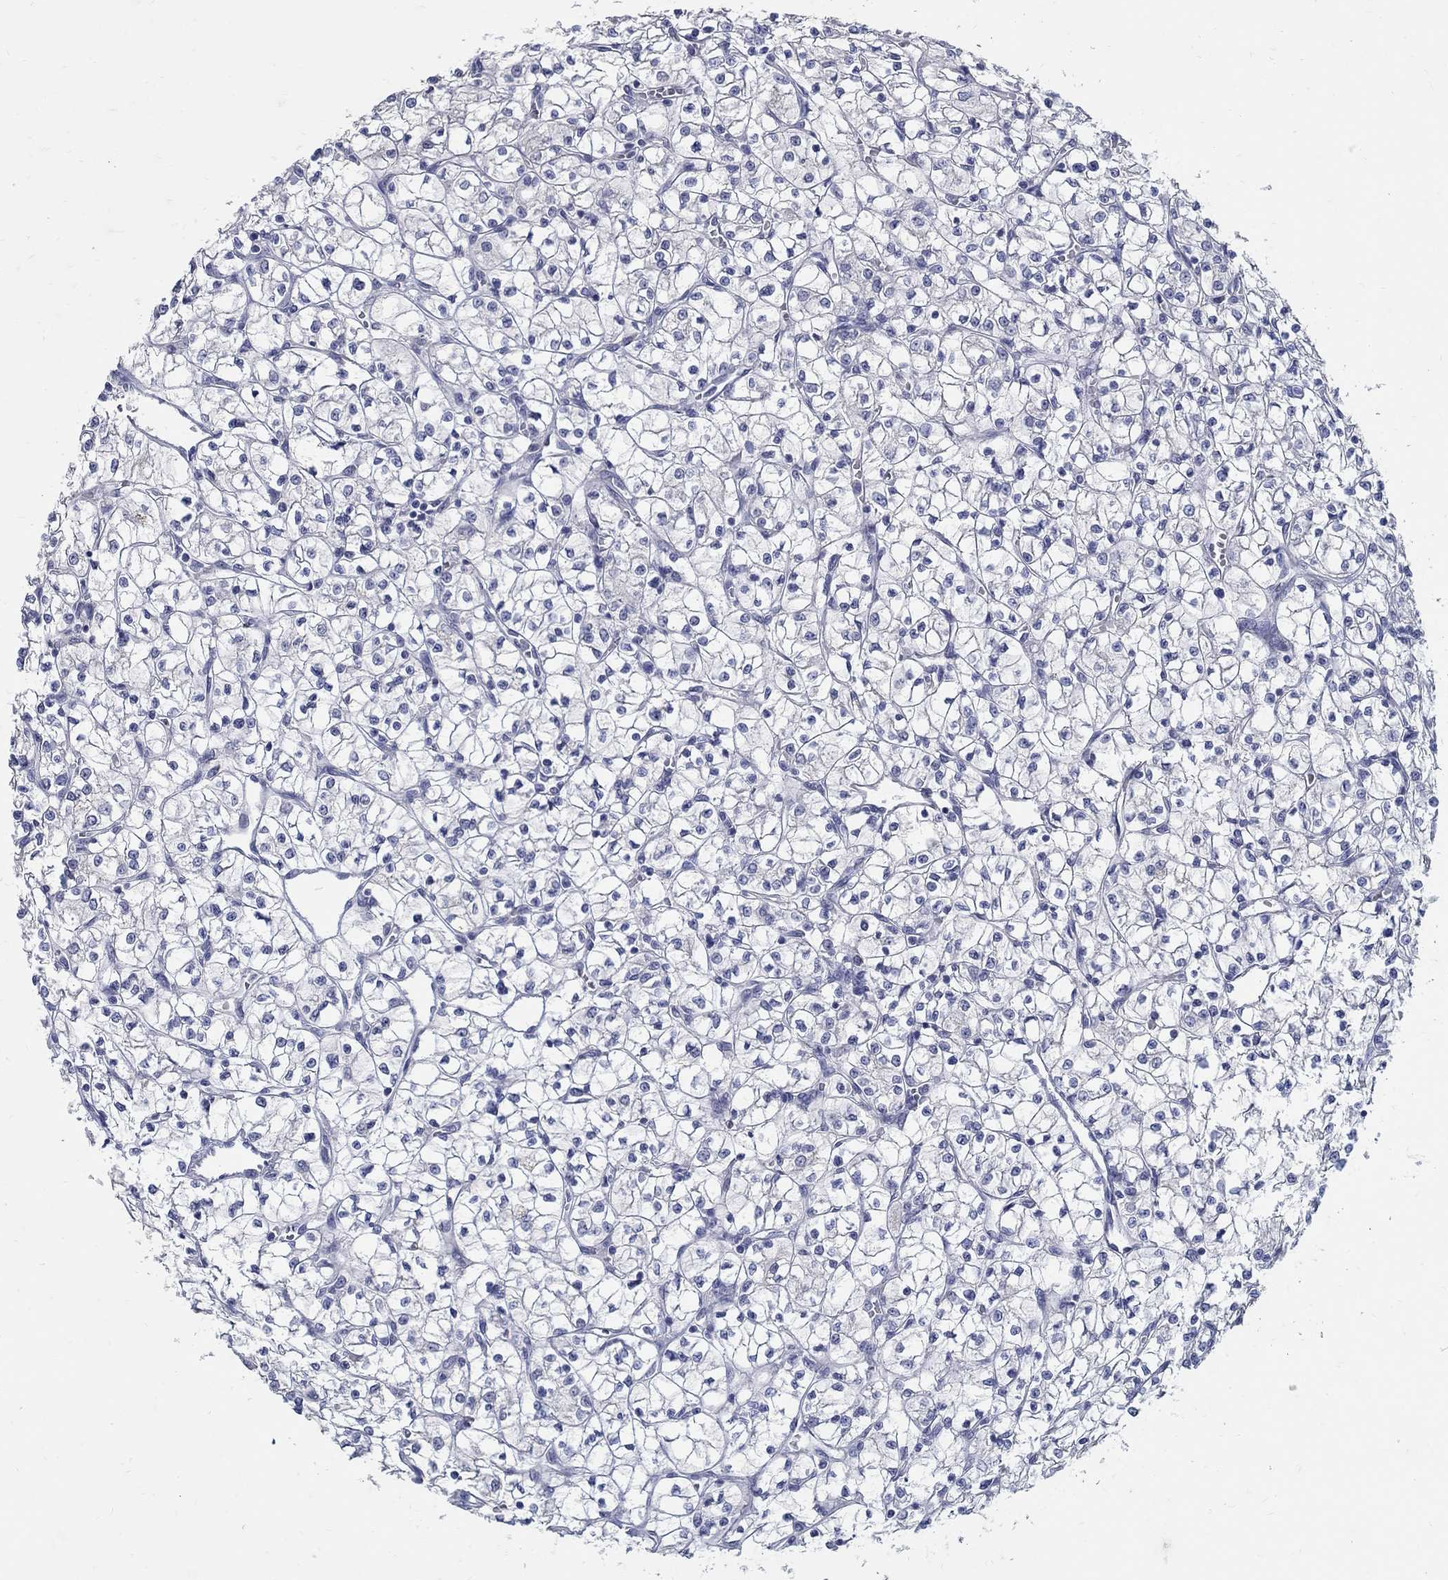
{"staining": {"intensity": "negative", "quantity": "none", "location": "none"}, "tissue": "renal cancer", "cell_type": "Tumor cells", "image_type": "cancer", "snomed": [{"axis": "morphology", "description": "Adenocarcinoma, NOS"}, {"axis": "topography", "description": "Kidney"}], "caption": "IHC of renal cancer (adenocarcinoma) exhibits no staining in tumor cells.", "gene": "SOX2", "patient": {"sex": "female", "age": 64}}